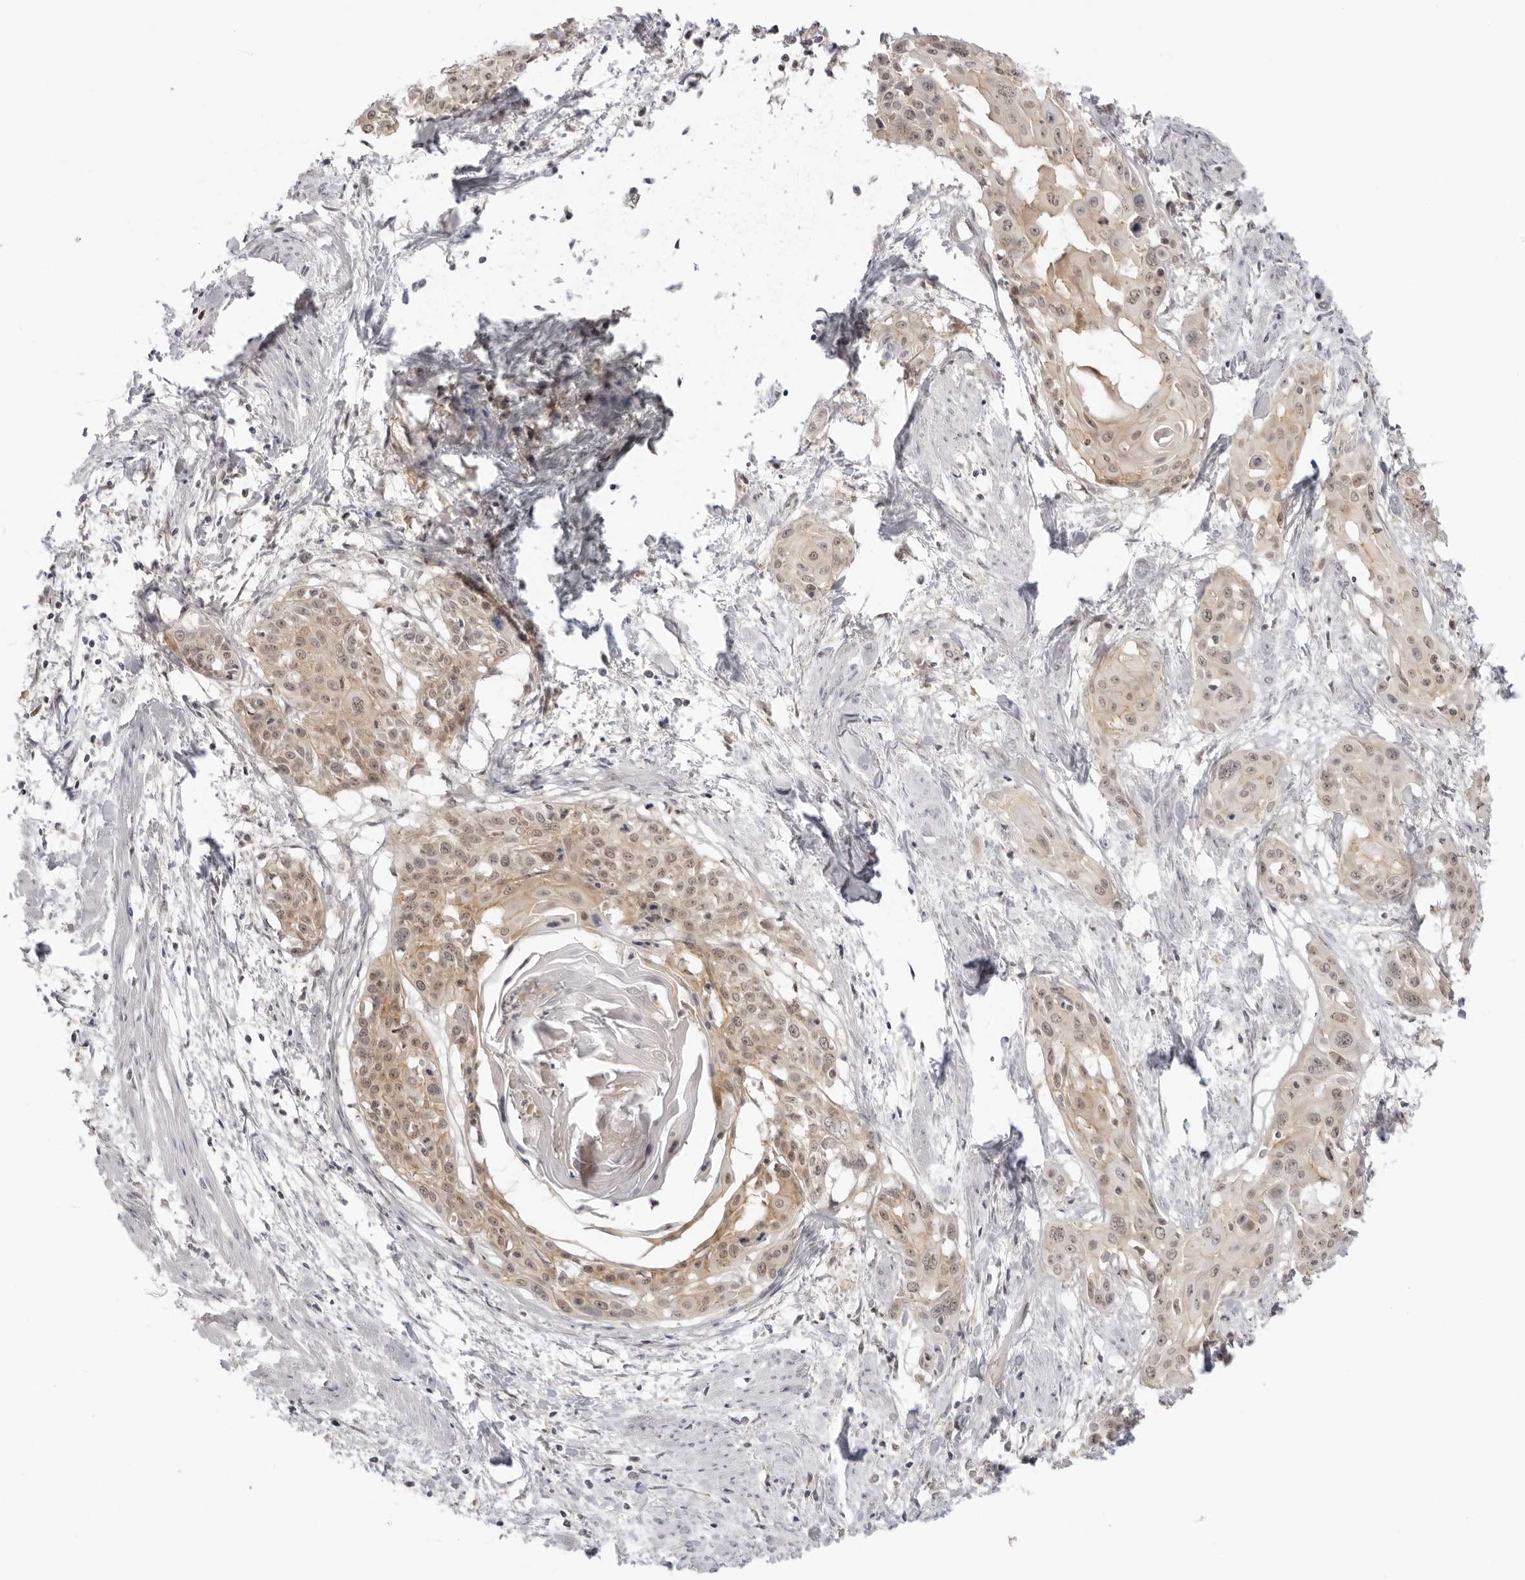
{"staining": {"intensity": "weak", "quantity": ">75%", "location": "cytoplasmic/membranous,nuclear"}, "tissue": "cervical cancer", "cell_type": "Tumor cells", "image_type": "cancer", "snomed": [{"axis": "morphology", "description": "Squamous cell carcinoma, NOS"}, {"axis": "topography", "description": "Cervix"}], "caption": "An image of human cervical cancer (squamous cell carcinoma) stained for a protein exhibits weak cytoplasmic/membranous and nuclear brown staining in tumor cells.", "gene": "TRAPPC3", "patient": {"sex": "female", "age": 57}}